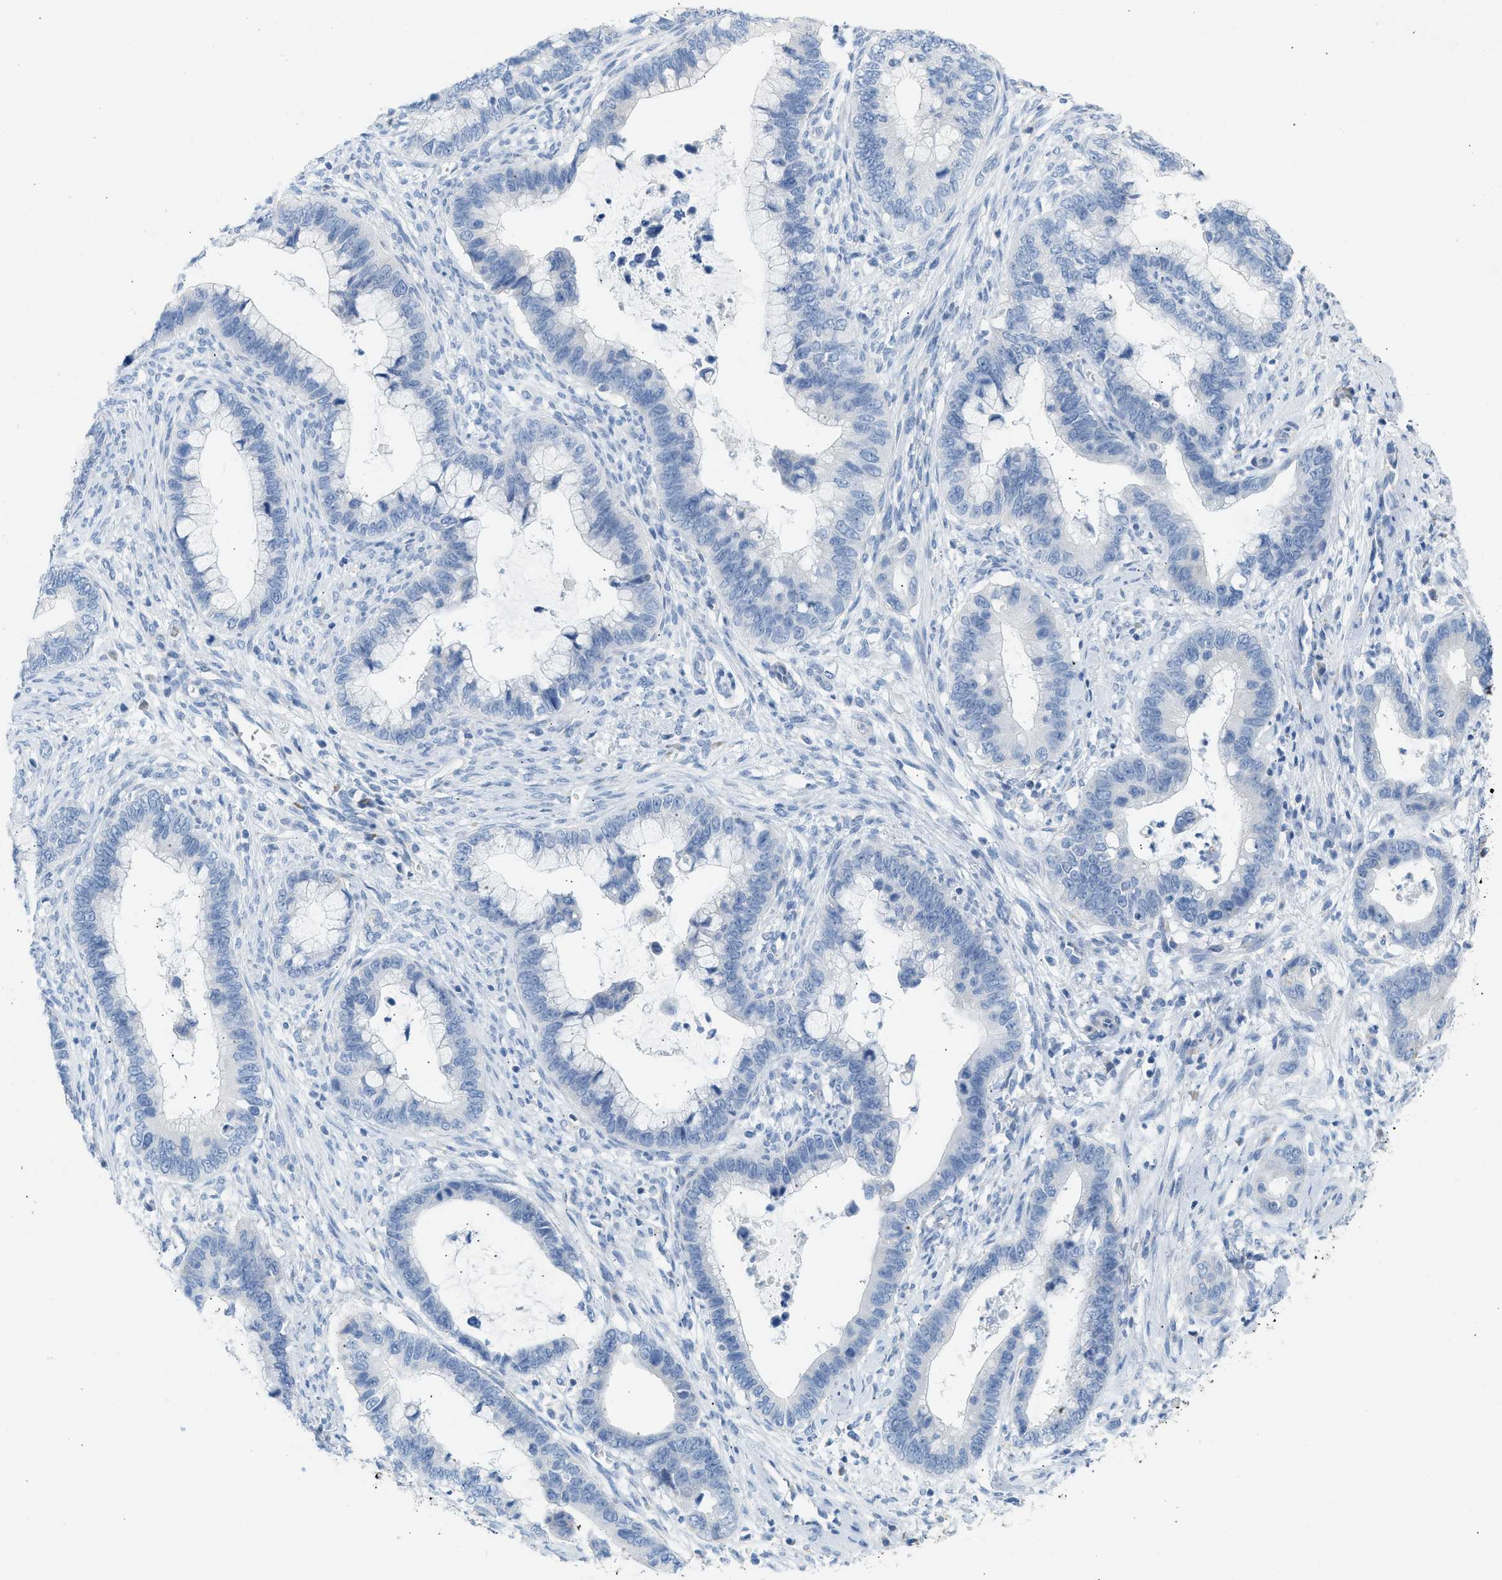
{"staining": {"intensity": "negative", "quantity": "none", "location": "none"}, "tissue": "cervical cancer", "cell_type": "Tumor cells", "image_type": "cancer", "snomed": [{"axis": "morphology", "description": "Adenocarcinoma, NOS"}, {"axis": "topography", "description": "Cervix"}], "caption": "Immunohistochemistry histopathology image of neoplastic tissue: cervical adenocarcinoma stained with DAB displays no significant protein positivity in tumor cells.", "gene": "NDUFS8", "patient": {"sex": "female", "age": 44}}